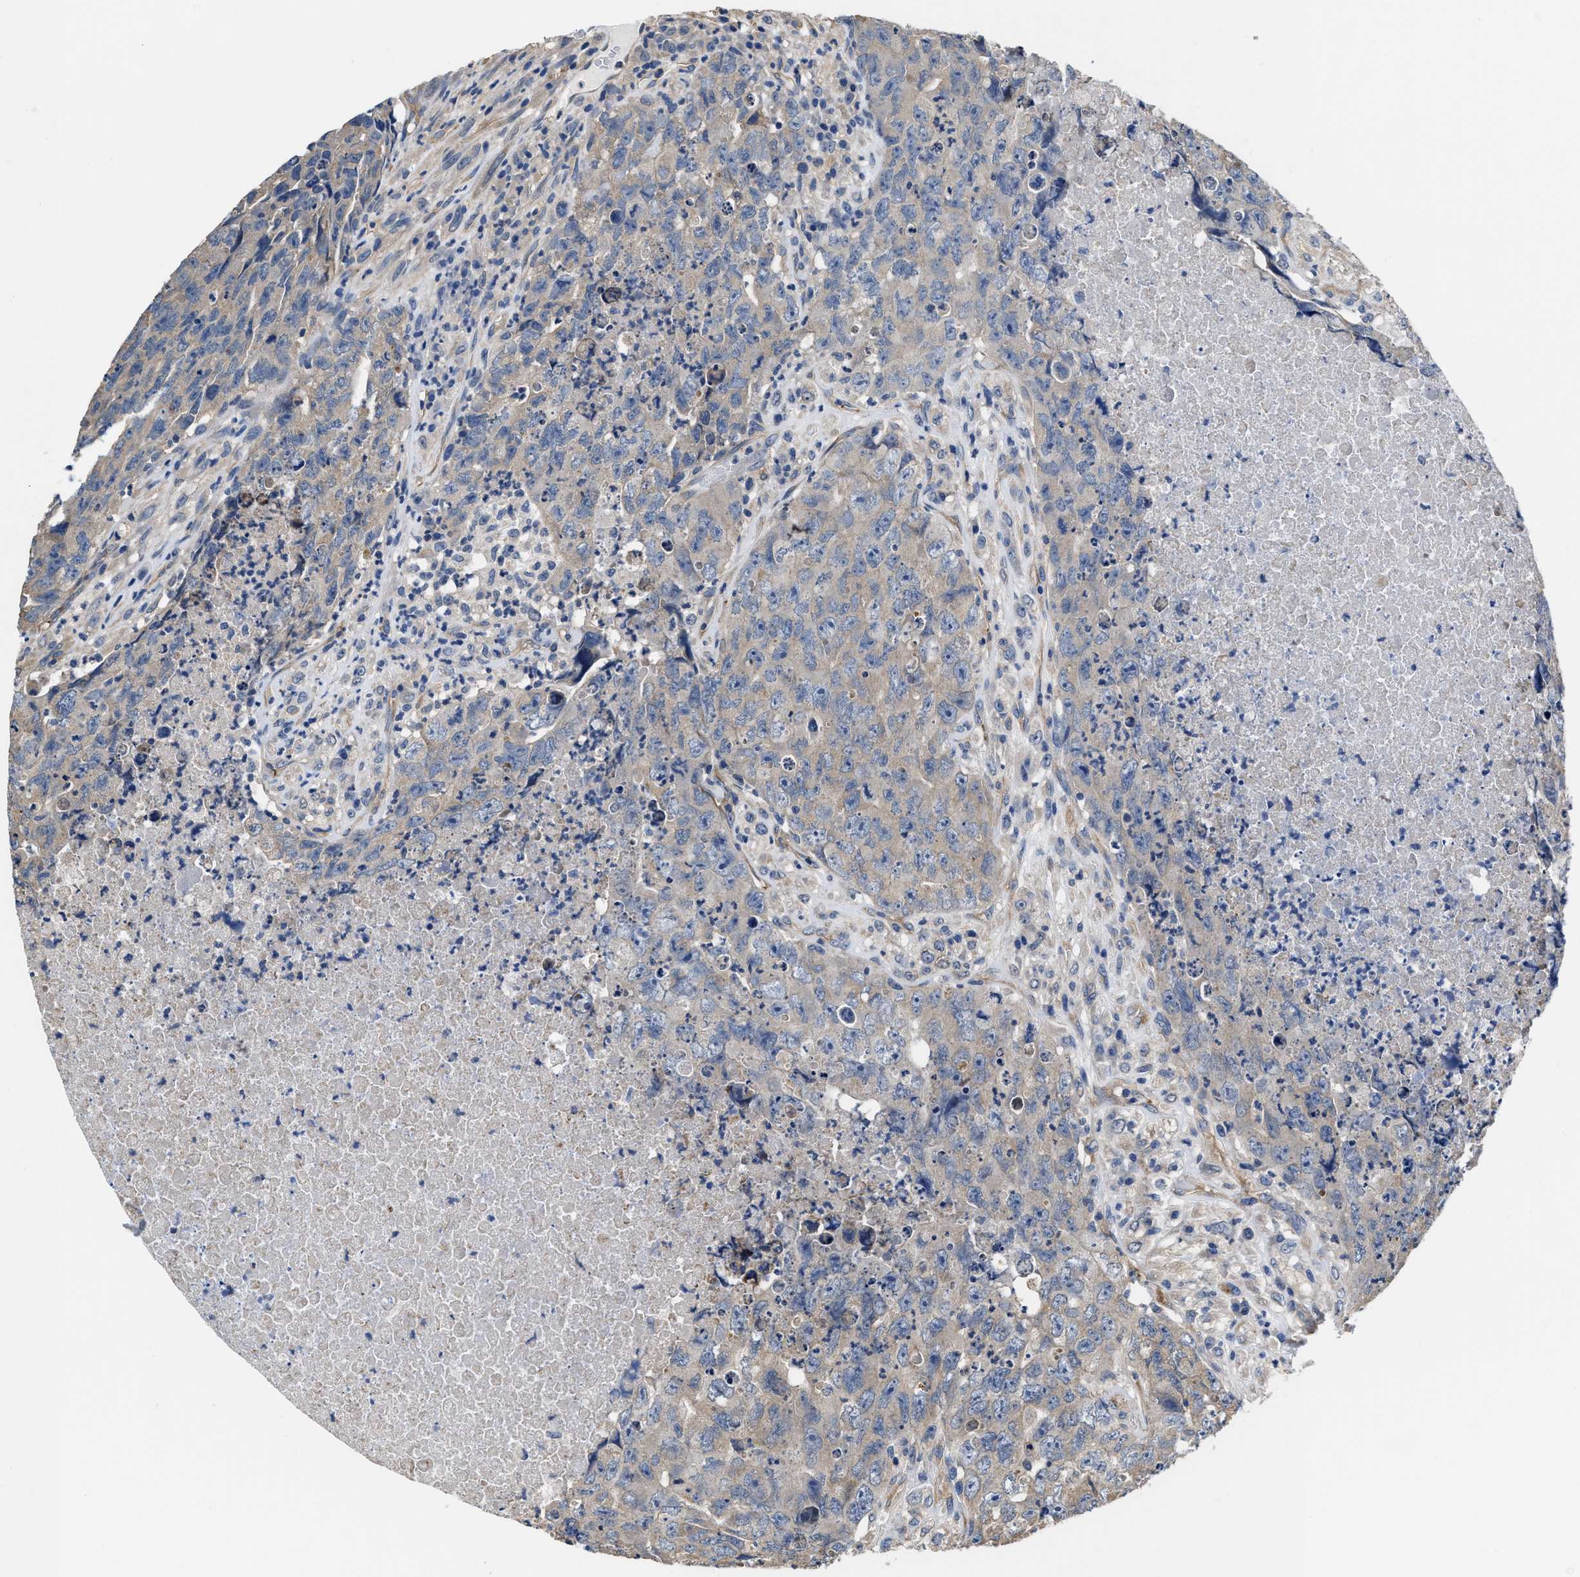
{"staining": {"intensity": "weak", "quantity": ">75%", "location": "cytoplasmic/membranous"}, "tissue": "testis cancer", "cell_type": "Tumor cells", "image_type": "cancer", "snomed": [{"axis": "morphology", "description": "Carcinoma, Embryonal, NOS"}, {"axis": "topography", "description": "Testis"}], "caption": "The image shows staining of testis embryonal carcinoma, revealing weak cytoplasmic/membranous protein staining (brown color) within tumor cells.", "gene": "C22orf42", "patient": {"sex": "male", "age": 32}}